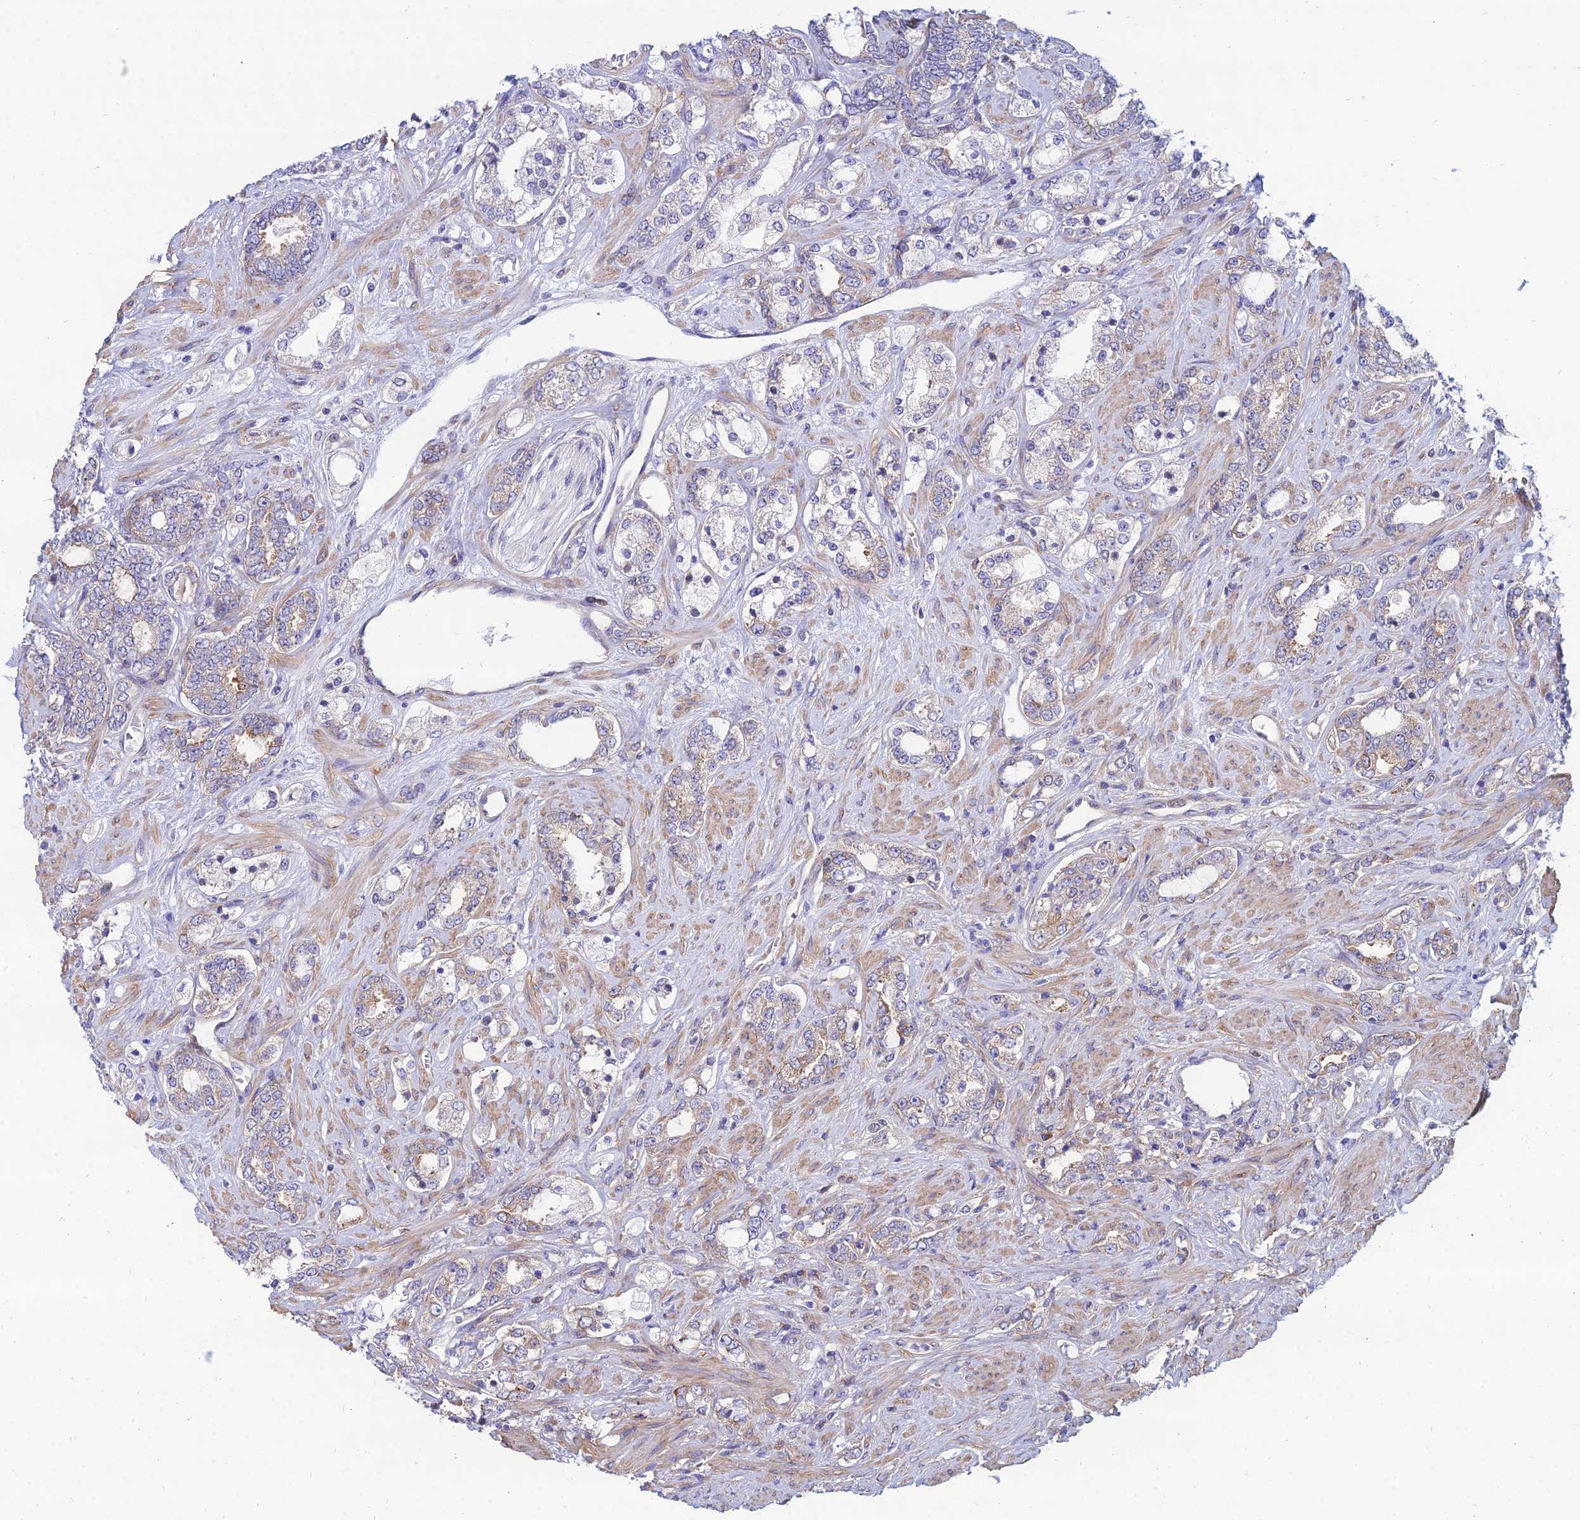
{"staining": {"intensity": "weak", "quantity": "<25%", "location": "cytoplasmic/membranous"}, "tissue": "prostate cancer", "cell_type": "Tumor cells", "image_type": "cancer", "snomed": [{"axis": "morphology", "description": "Adenocarcinoma, High grade"}, {"axis": "topography", "description": "Prostate"}], "caption": "Immunohistochemistry image of neoplastic tissue: human prostate cancer (high-grade adenocarcinoma) stained with DAB demonstrates no significant protein staining in tumor cells.", "gene": "TXLNA", "patient": {"sex": "male", "age": 64}}